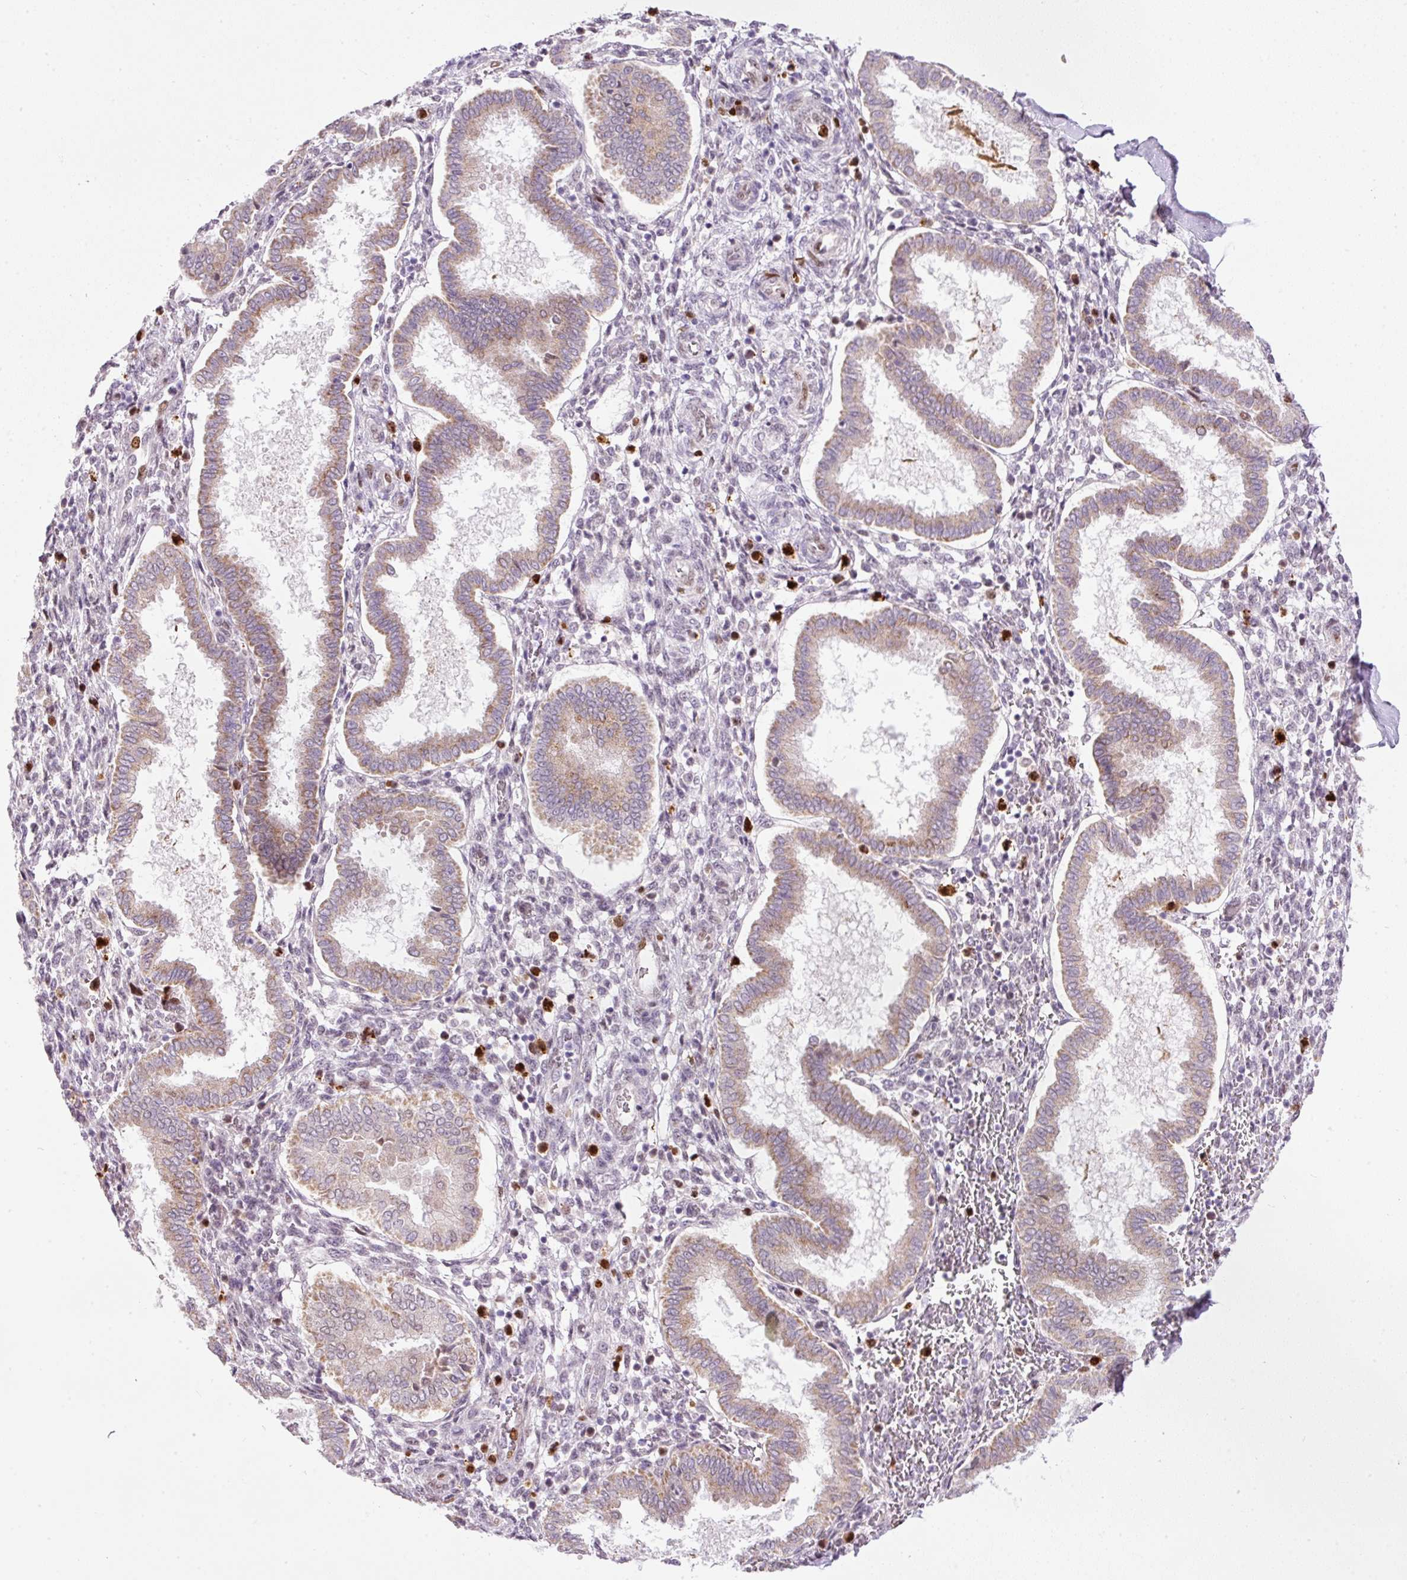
{"staining": {"intensity": "negative", "quantity": "none", "location": "none"}, "tissue": "endometrium", "cell_type": "Cells in endometrial stroma", "image_type": "normal", "snomed": [{"axis": "morphology", "description": "Normal tissue, NOS"}, {"axis": "topography", "description": "Endometrium"}], "caption": "Cells in endometrial stroma are negative for protein expression in normal human endometrium.", "gene": "KPNA2", "patient": {"sex": "female", "age": 24}}